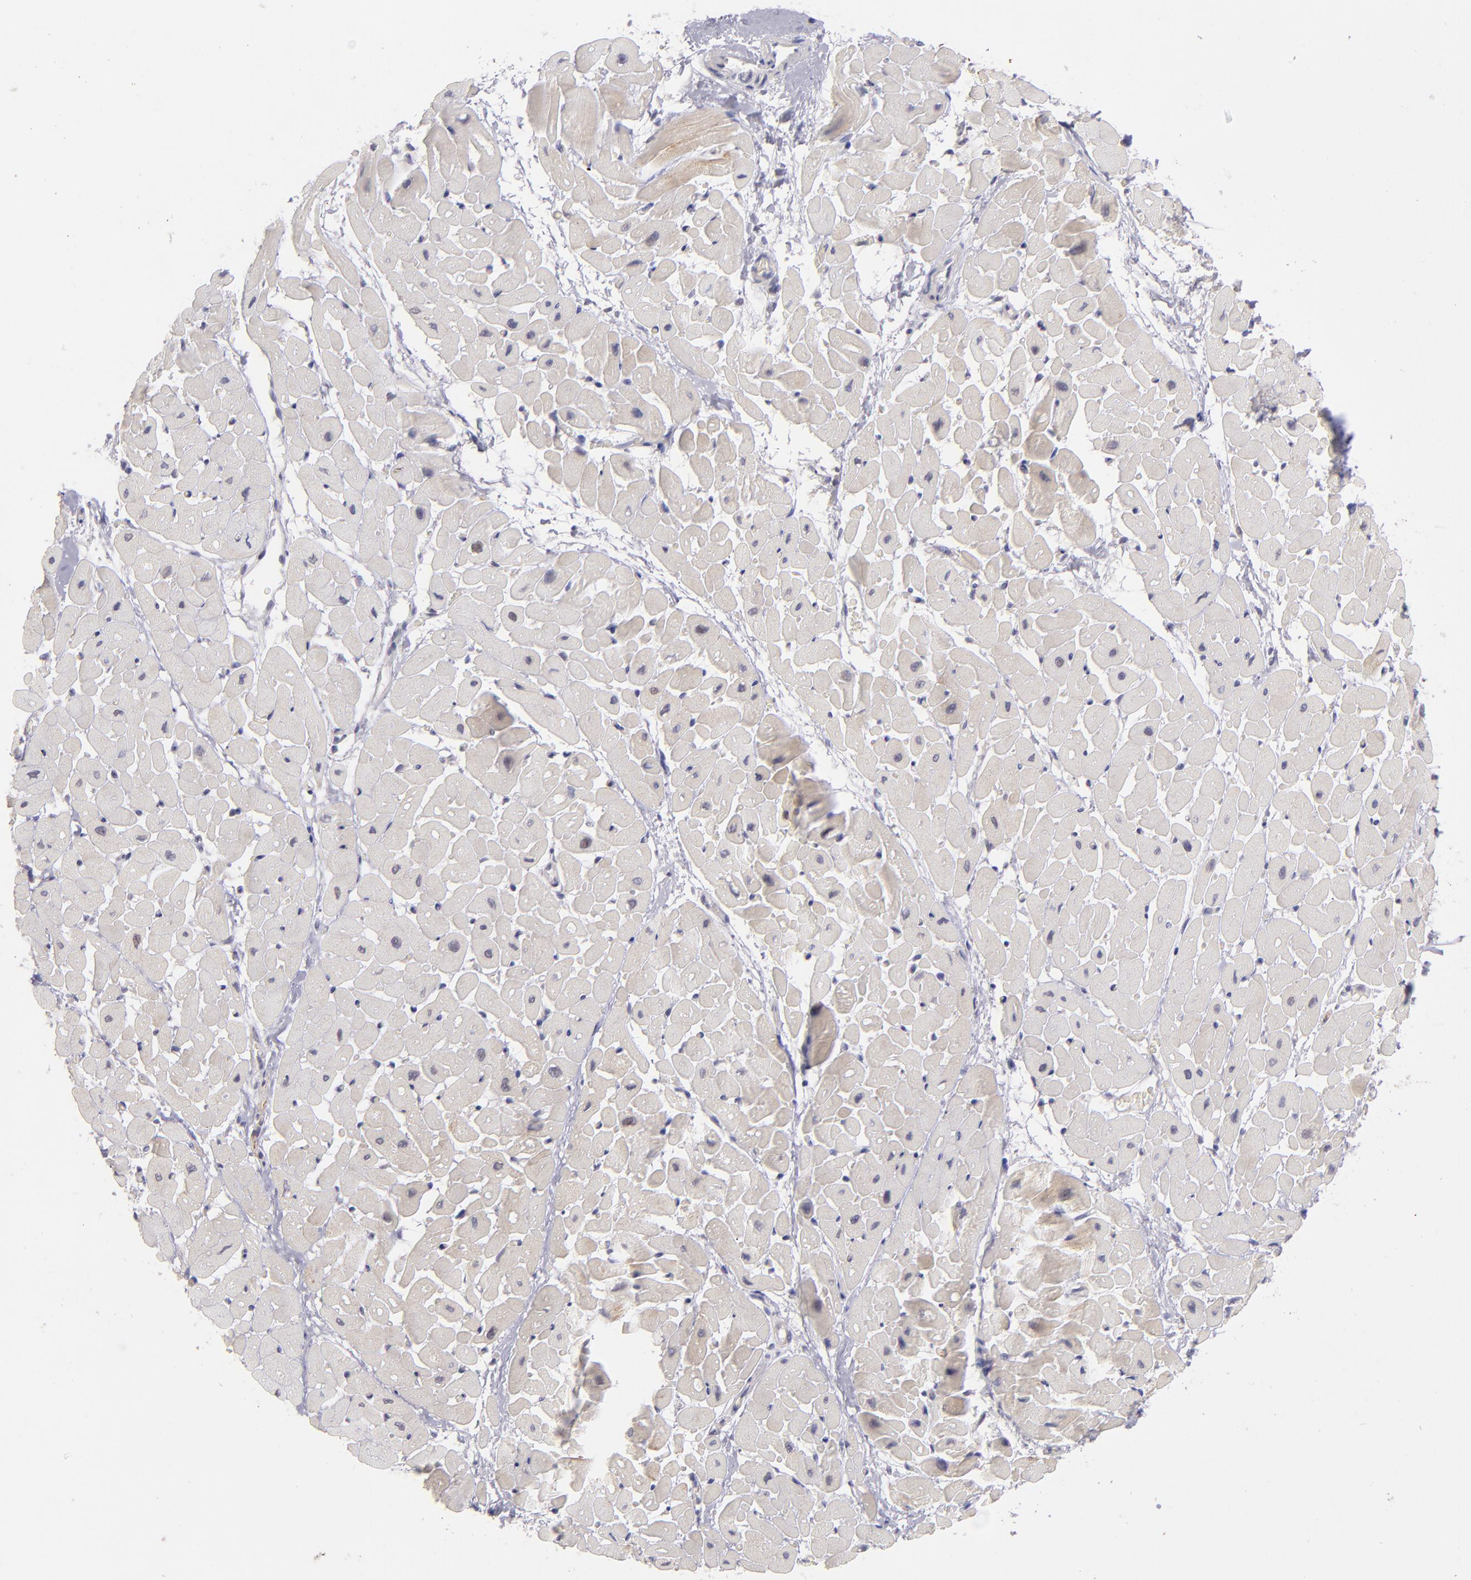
{"staining": {"intensity": "weak", "quantity": "<25%", "location": "cytoplasmic/membranous"}, "tissue": "heart muscle", "cell_type": "Cardiomyocytes", "image_type": "normal", "snomed": [{"axis": "morphology", "description": "Normal tissue, NOS"}, {"axis": "topography", "description": "Heart"}], "caption": "The immunohistochemistry (IHC) image has no significant staining in cardiomyocytes of heart muscle.", "gene": "TRAF3", "patient": {"sex": "male", "age": 45}}